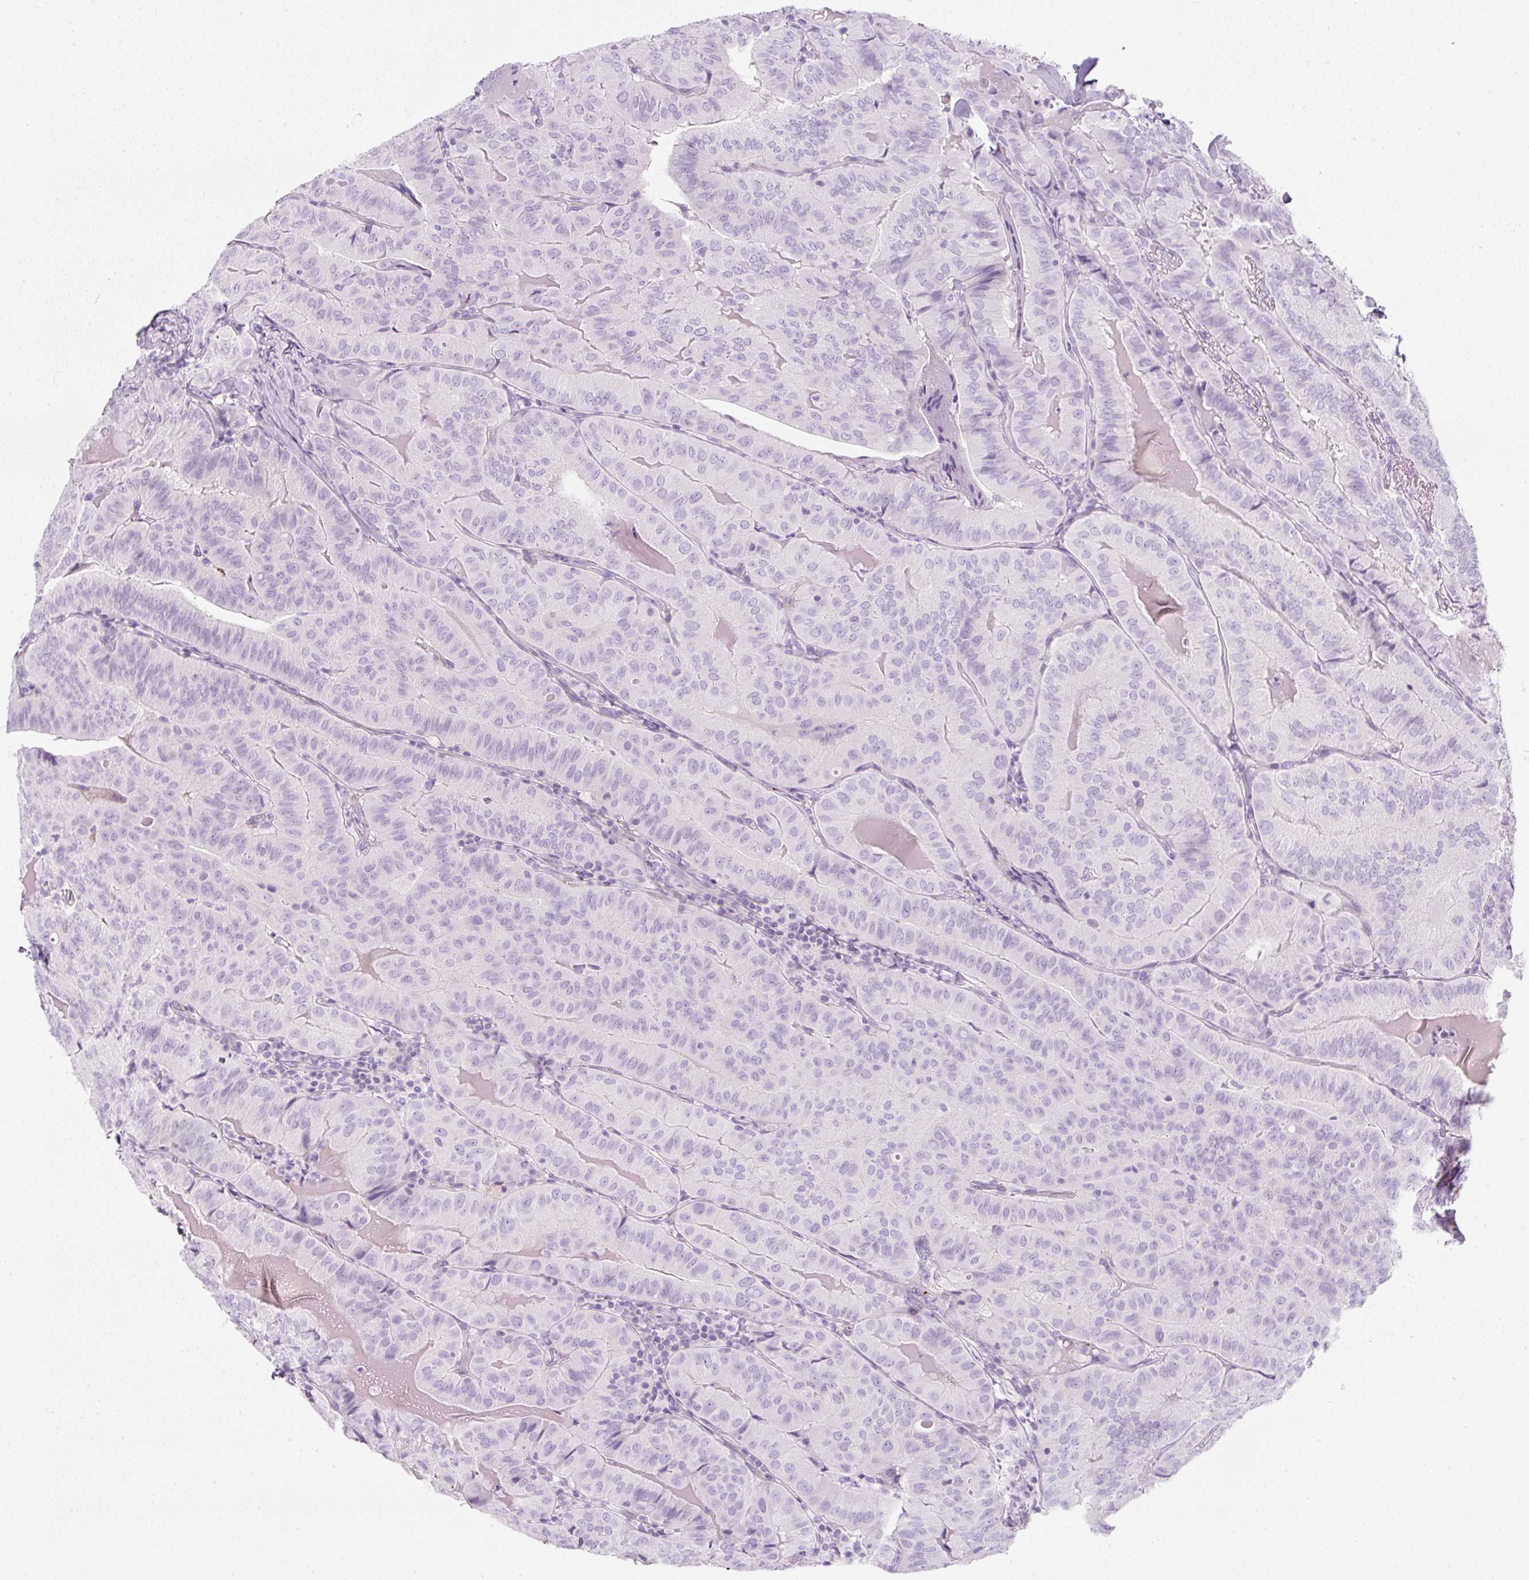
{"staining": {"intensity": "negative", "quantity": "none", "location": "none"}, "tissue": "thyroid cancer", "cell_type": "Tumor cells", "image_type": "cancer", "snomed": [{"axis": "morphology", "description": "Papillary adenocarcinoma, NOS"}, {"axis": "topography", "description": "Thyroid gland"}], "caption": "Tumor cells are negative for protein expression in human thyroid papillary adenocarcinoma.", "gene": "PF4V1", "patient": {"sex": "female", "age": 68}}